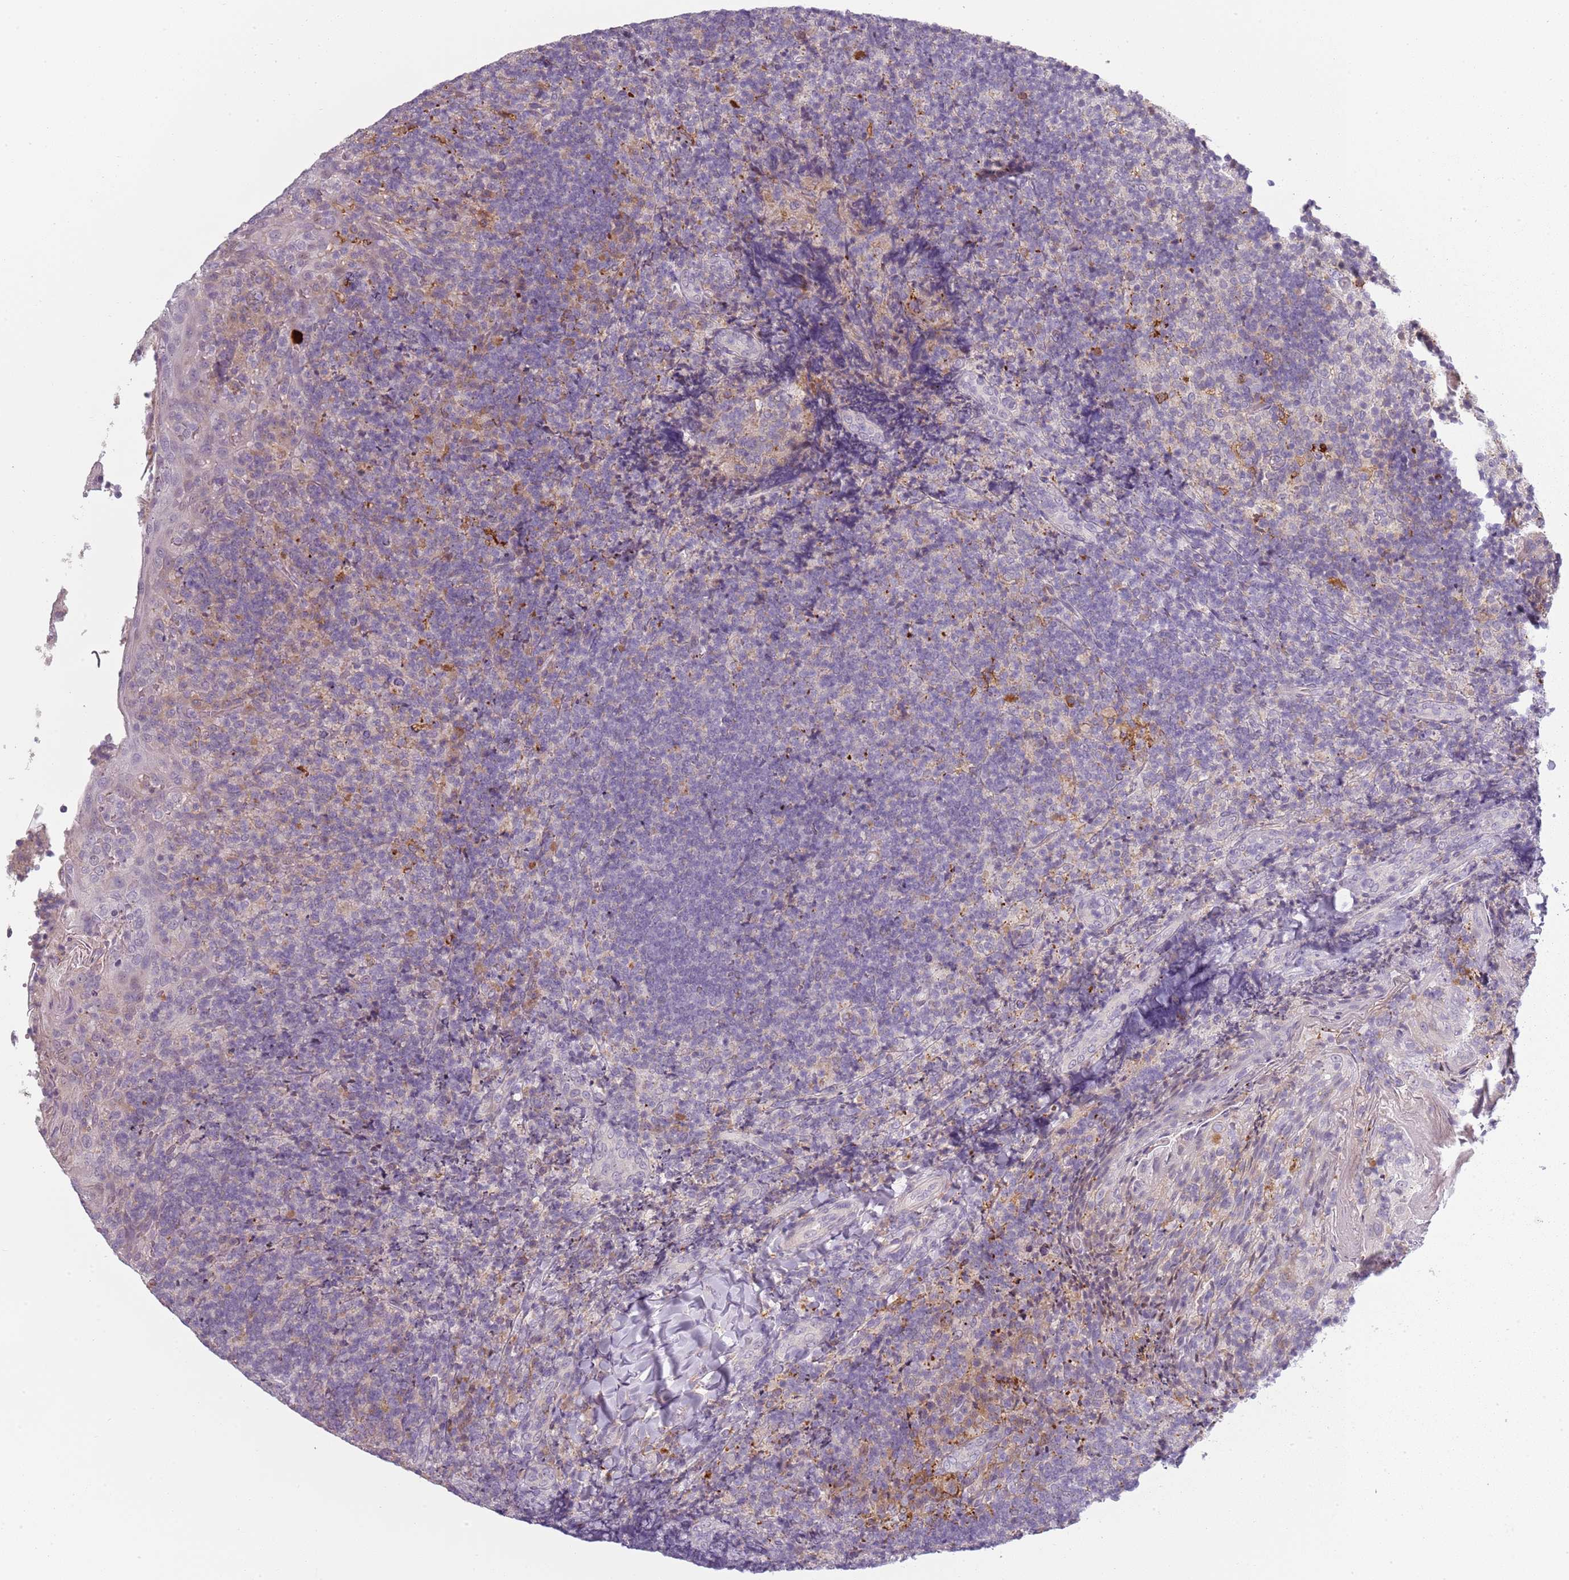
{"staining": {"intensity": "moderate", "quantity": "<25%", "location": "cytoplasmic/membranous"}, "tissue": "tonsil", "cell_type": "Germinal center cells", "image_type": "normal", "snomed": [{"axis": "morphology", "description": "Normal tissue, NOS"}, {"axis": "topography", "description": "Tonsil"}], "caption": "A high-resolution image shows immunohistochemistry (IHC) staining of benign tonsil, which exhibits moderate cytoplasmic/membranous positivity in about <25% of germinal center cells. (DAB (3,3'-diaminobenzidine) IHC with brightfield microscopy, high magnification).", "gene": "CC2D2B", "patient": {"sex": "female", "age": 10}}